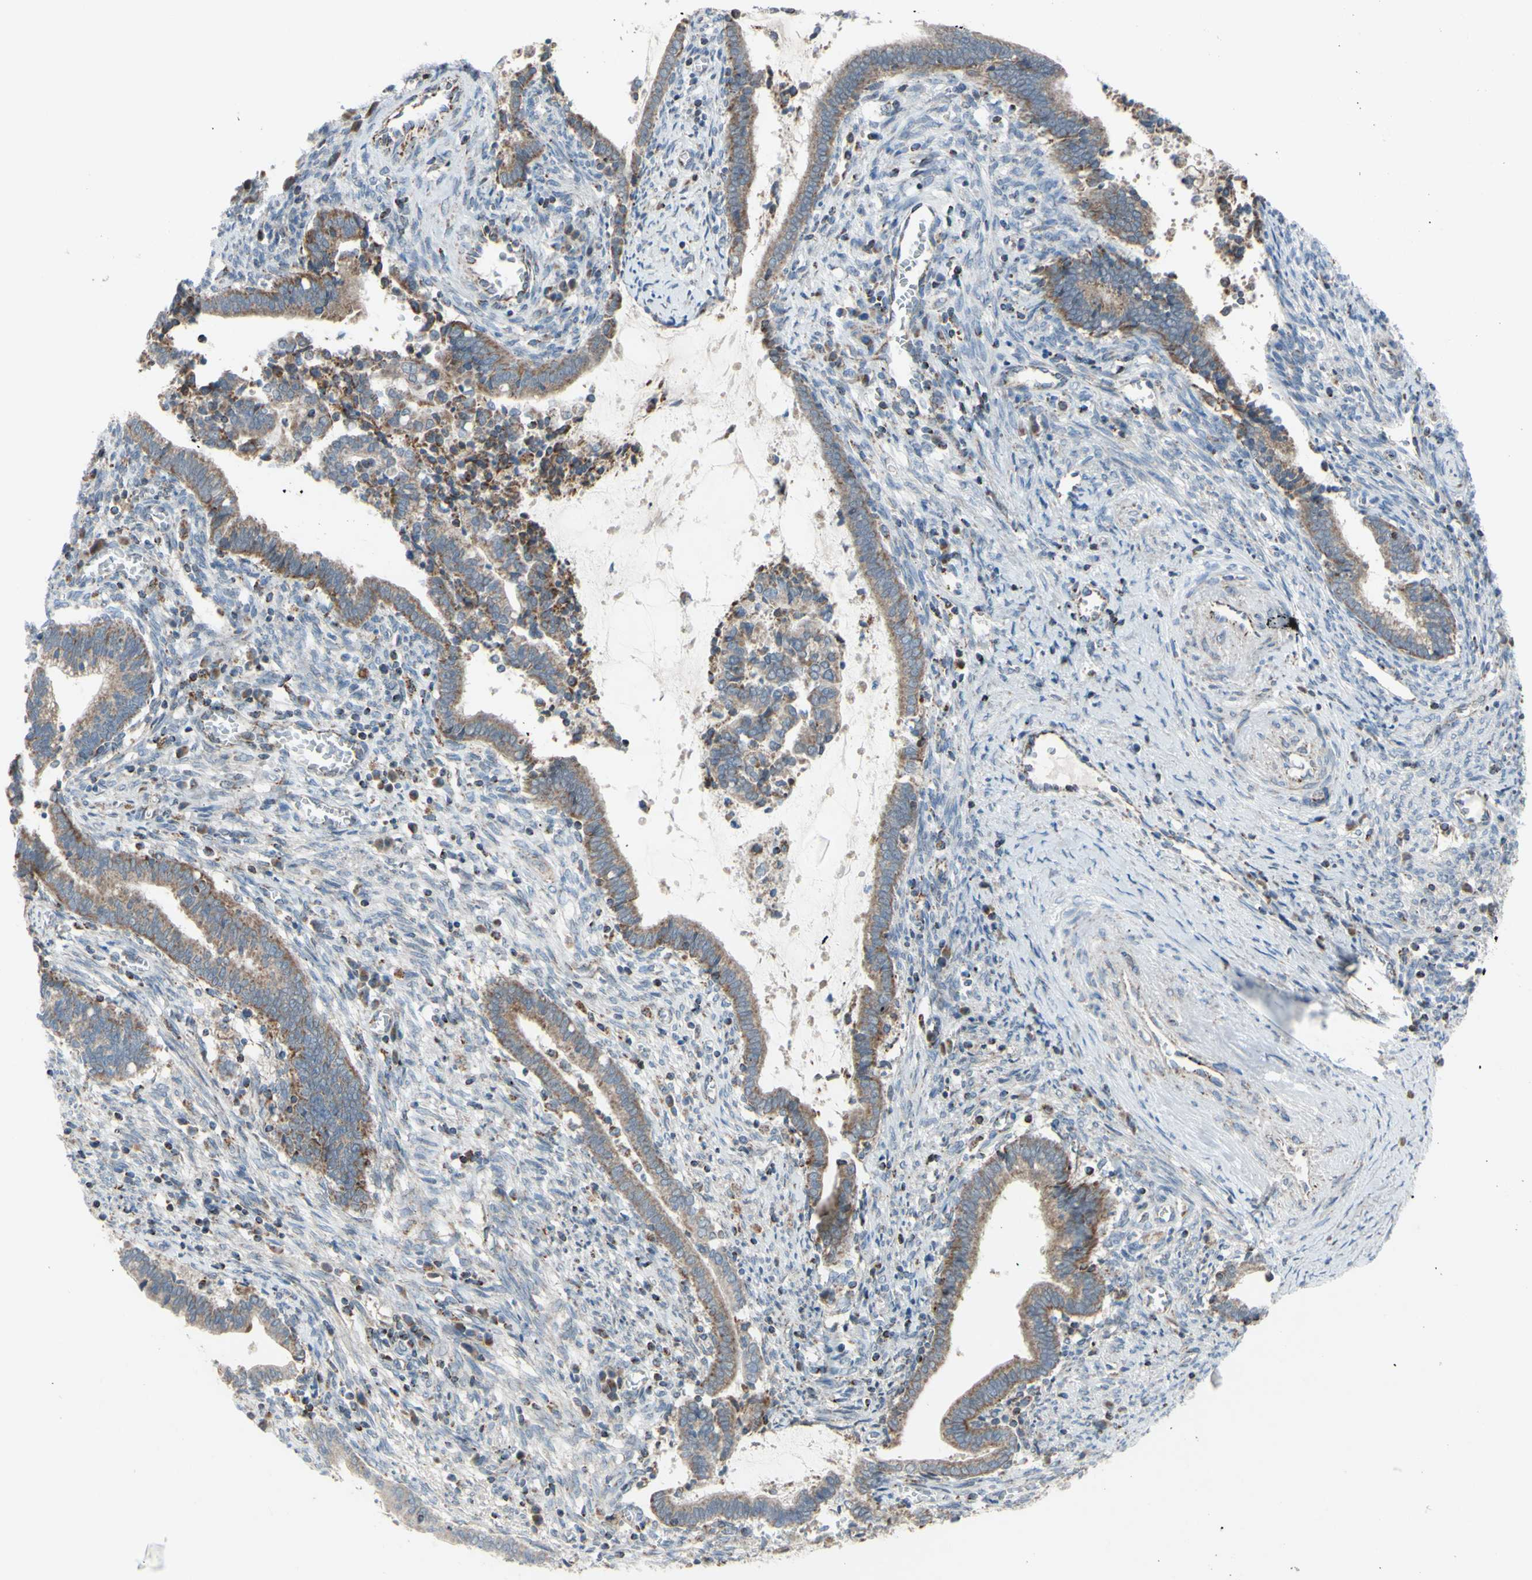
{"staining": {"intensity": "weak", "quantity": ">75%", "location": "cytoplasmic/membranous"}, "tissue": "cervical cancer", "cell_type": "Tumor cells", "image_type": "cancer", "snomed": [{"axis": "morphology", "description": "Adenocarcinoma, NOS"}, {"axis": "topography", "description": "Cervix"}], "caption": "A low amount of weak cytoplasmic/membranous staining is identified in approximately >75% of tumor cells in cervical cancer tissue. (brown staining indicates protein expression, while blue staining denotes nuclei).", "gene": "GLT8D1", "patient": {"sex": "female", "age": 44}}